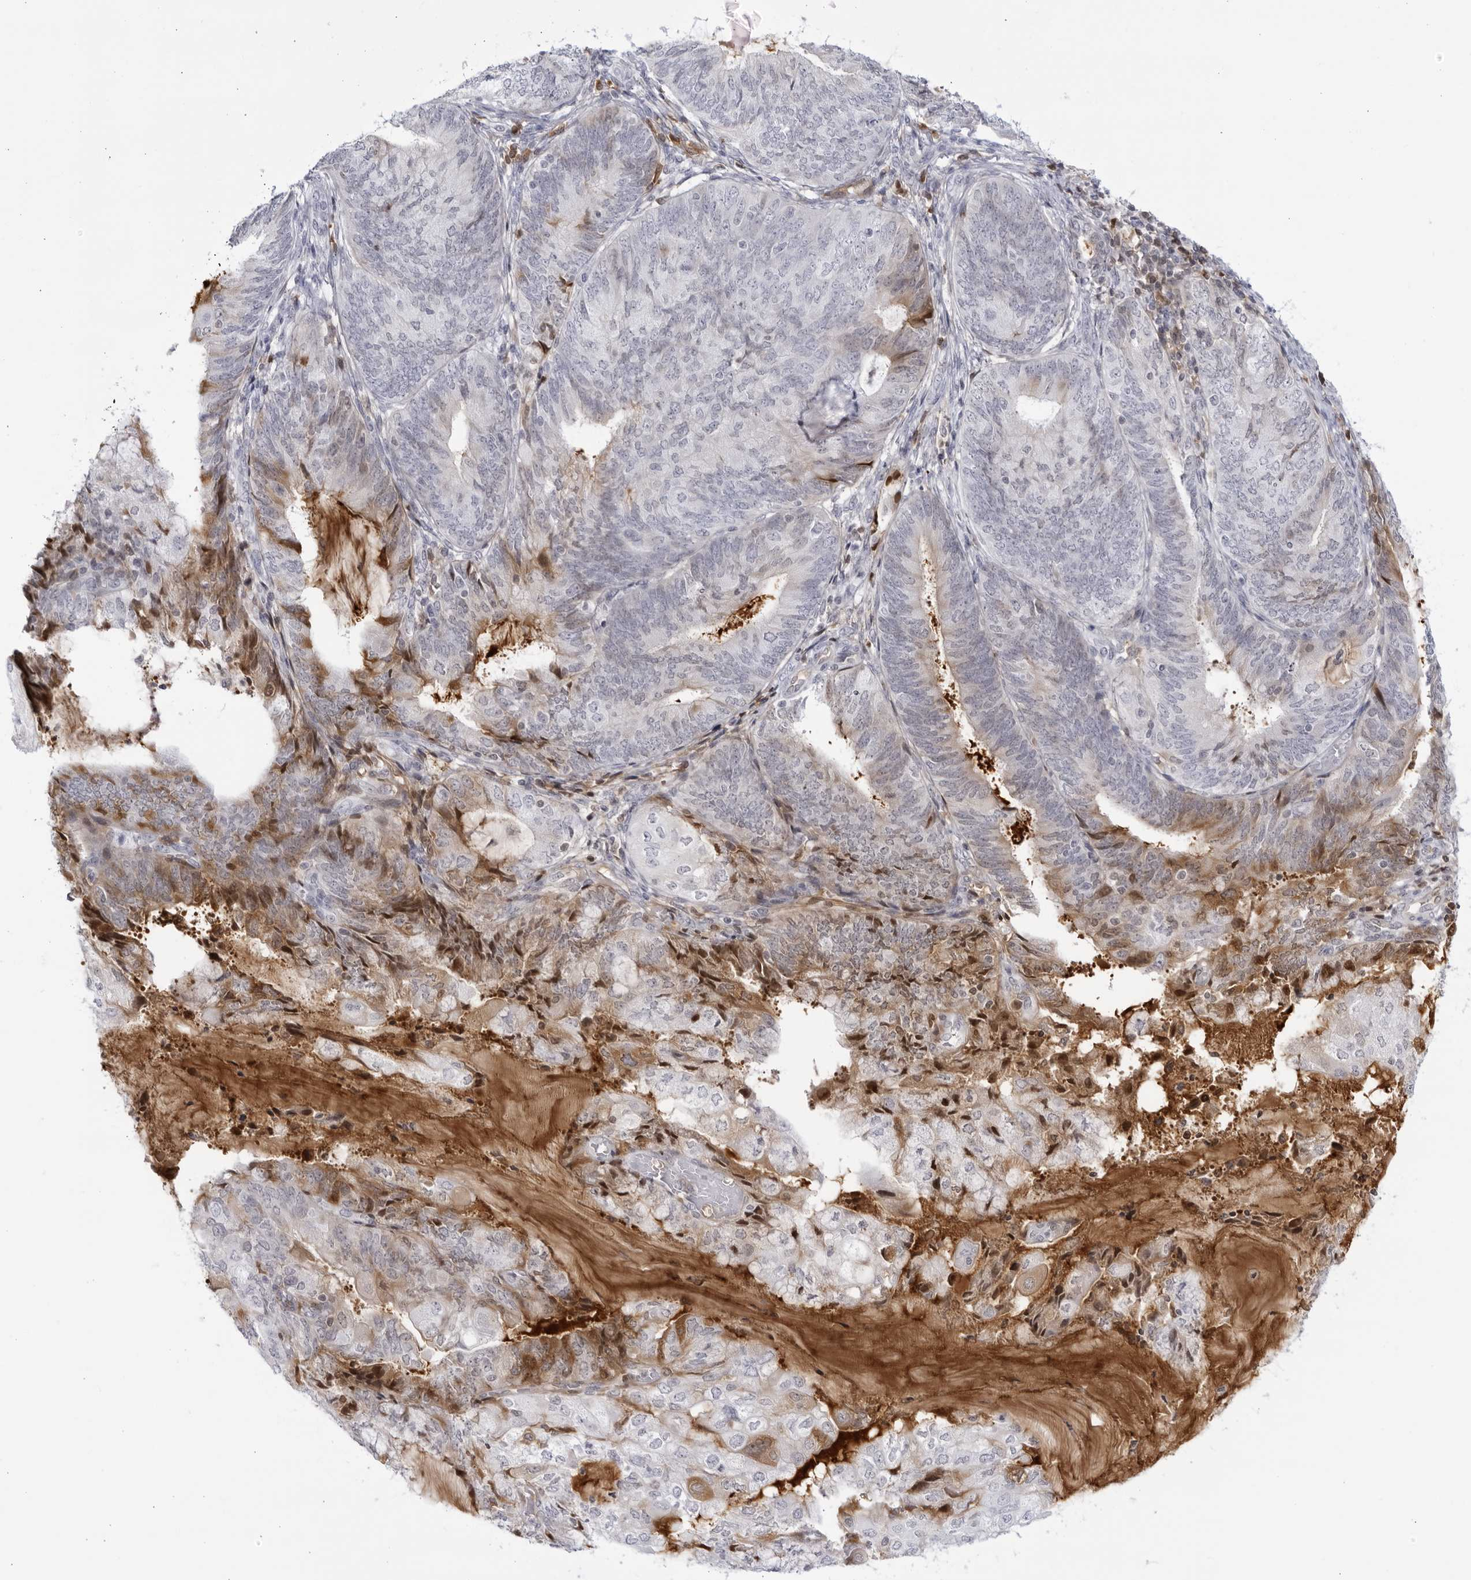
{"staining": {"intensity": "moderate", "quantity": "<25%", "location": "cytoplasmic/membranous,nuclear"}, "tissue": "endometrial cancer", "cell_type": "Tumor cells", "image_type": "cancer", "snomed": [{"axis": "morphology", "description": "Adenocarcinoma, NOS"}, {"axis": "topography", "description": "Endometrium"}], "caption": "Immunohistochemical staining of adenocarcinoma (endometrial) reveals low levels of moderate cytoplasmic/membranous and nuclear staining in about <25% of tumor cells. (Brightfield microscopy of DAB IHC at high magnification).", "gene": "CNBD1", "patient": {"sex": "female", "age": 81}}